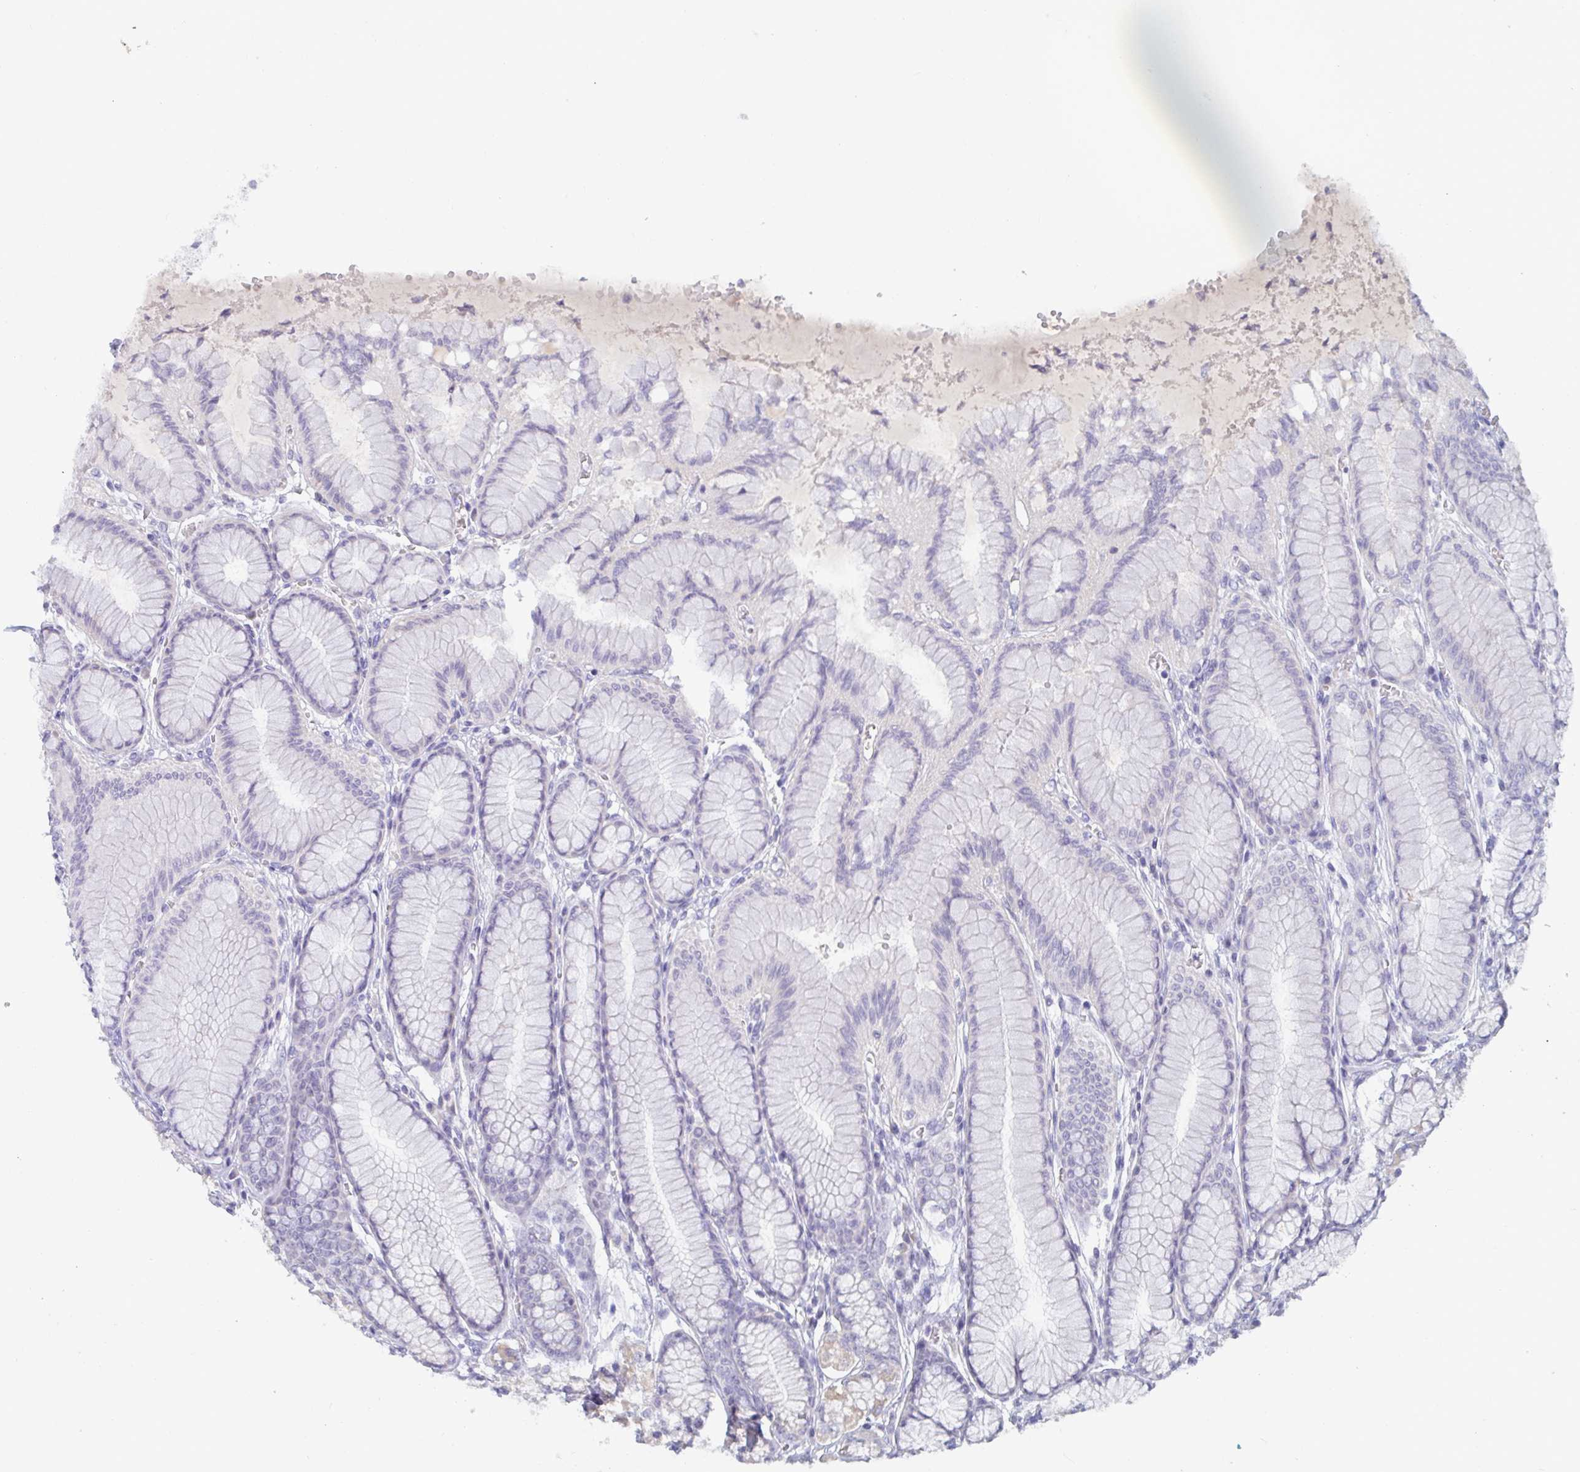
{"staining": {"intensity": "moderate", "quantity": "25%-75%", "location": "cytoplasmic/membranous"}, "tissue": "stomach", "cell_type": "Glandular cells", "image_type": "normal", "snomed": [{"axis": "morphology", "description": "Normal tissue, NOS"}, {"axis": "topography", "description": "Stomach"}, {"axis": "topography", "description": "Stomach, lower"}], "caption": "Immunohistochemical staining of benign human stomach shows moderate cytoplasmic/membranous protein expression in about 25%-75% of glandular cells.", "gene": "GALNT13", "patient": {"sex": "male", "age": 76}}